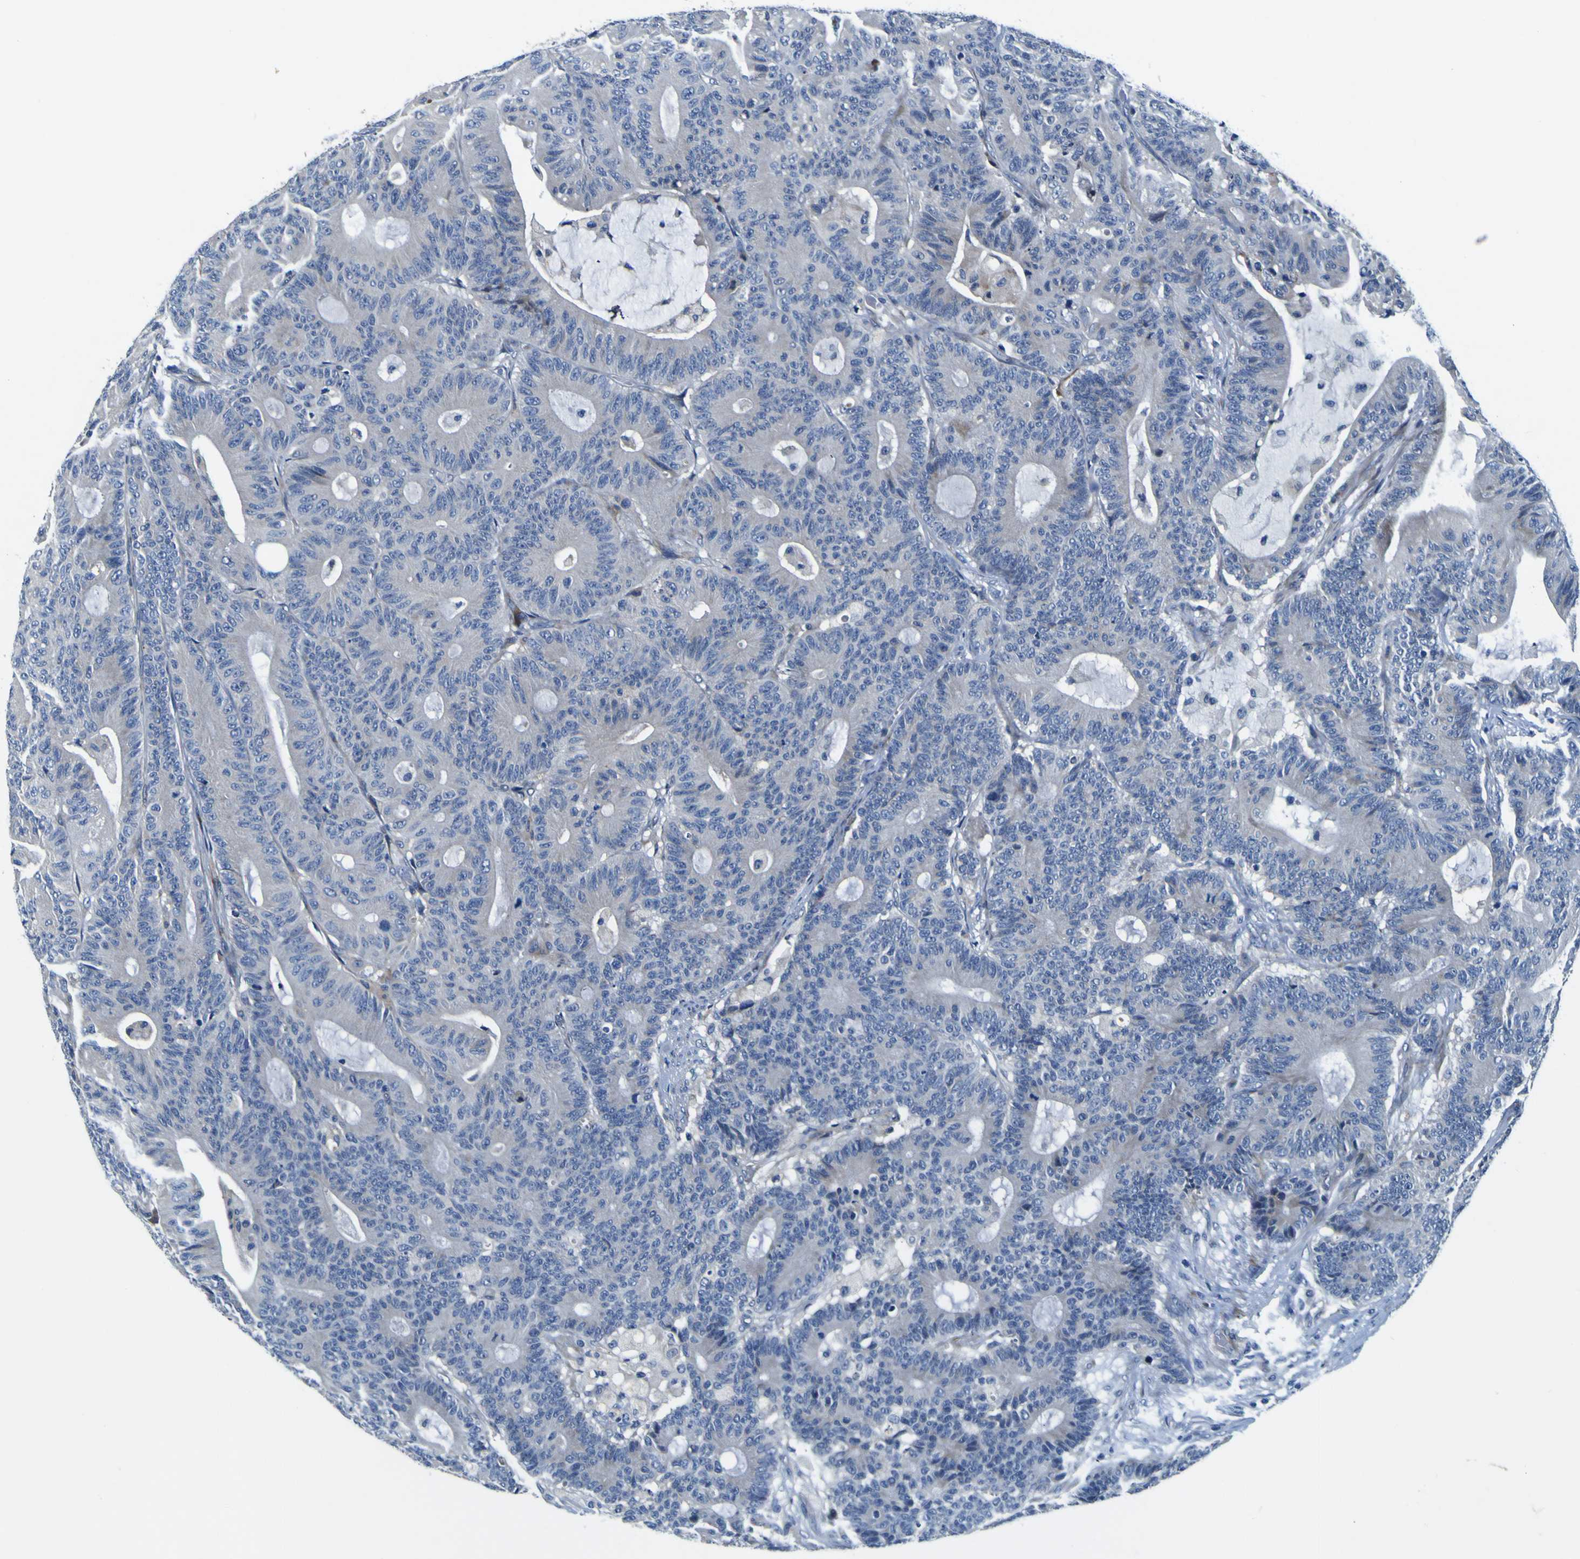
{"staining": {"intensity": "weak", "quantity": "<25%", "location": "cytoplasmic/membranous"}, "tissue": "colorectal cancer", "cell_type": "Tumor cells", "image_type": "cancer", "snomed": [{"axis": "morphology", "description": "Adenocarcinoma, NOS"}, {"axis": "topography", "description": "Colon"}], "caption": "This micrograph is of colorectal adenocarcinoma stained with IHC to label a protein in brown with the nuclei are counter-stained blue. There is no positivity in tumor cells.", "gene": "AGAP3", "patient": {"sex": "female", "age": 84}}